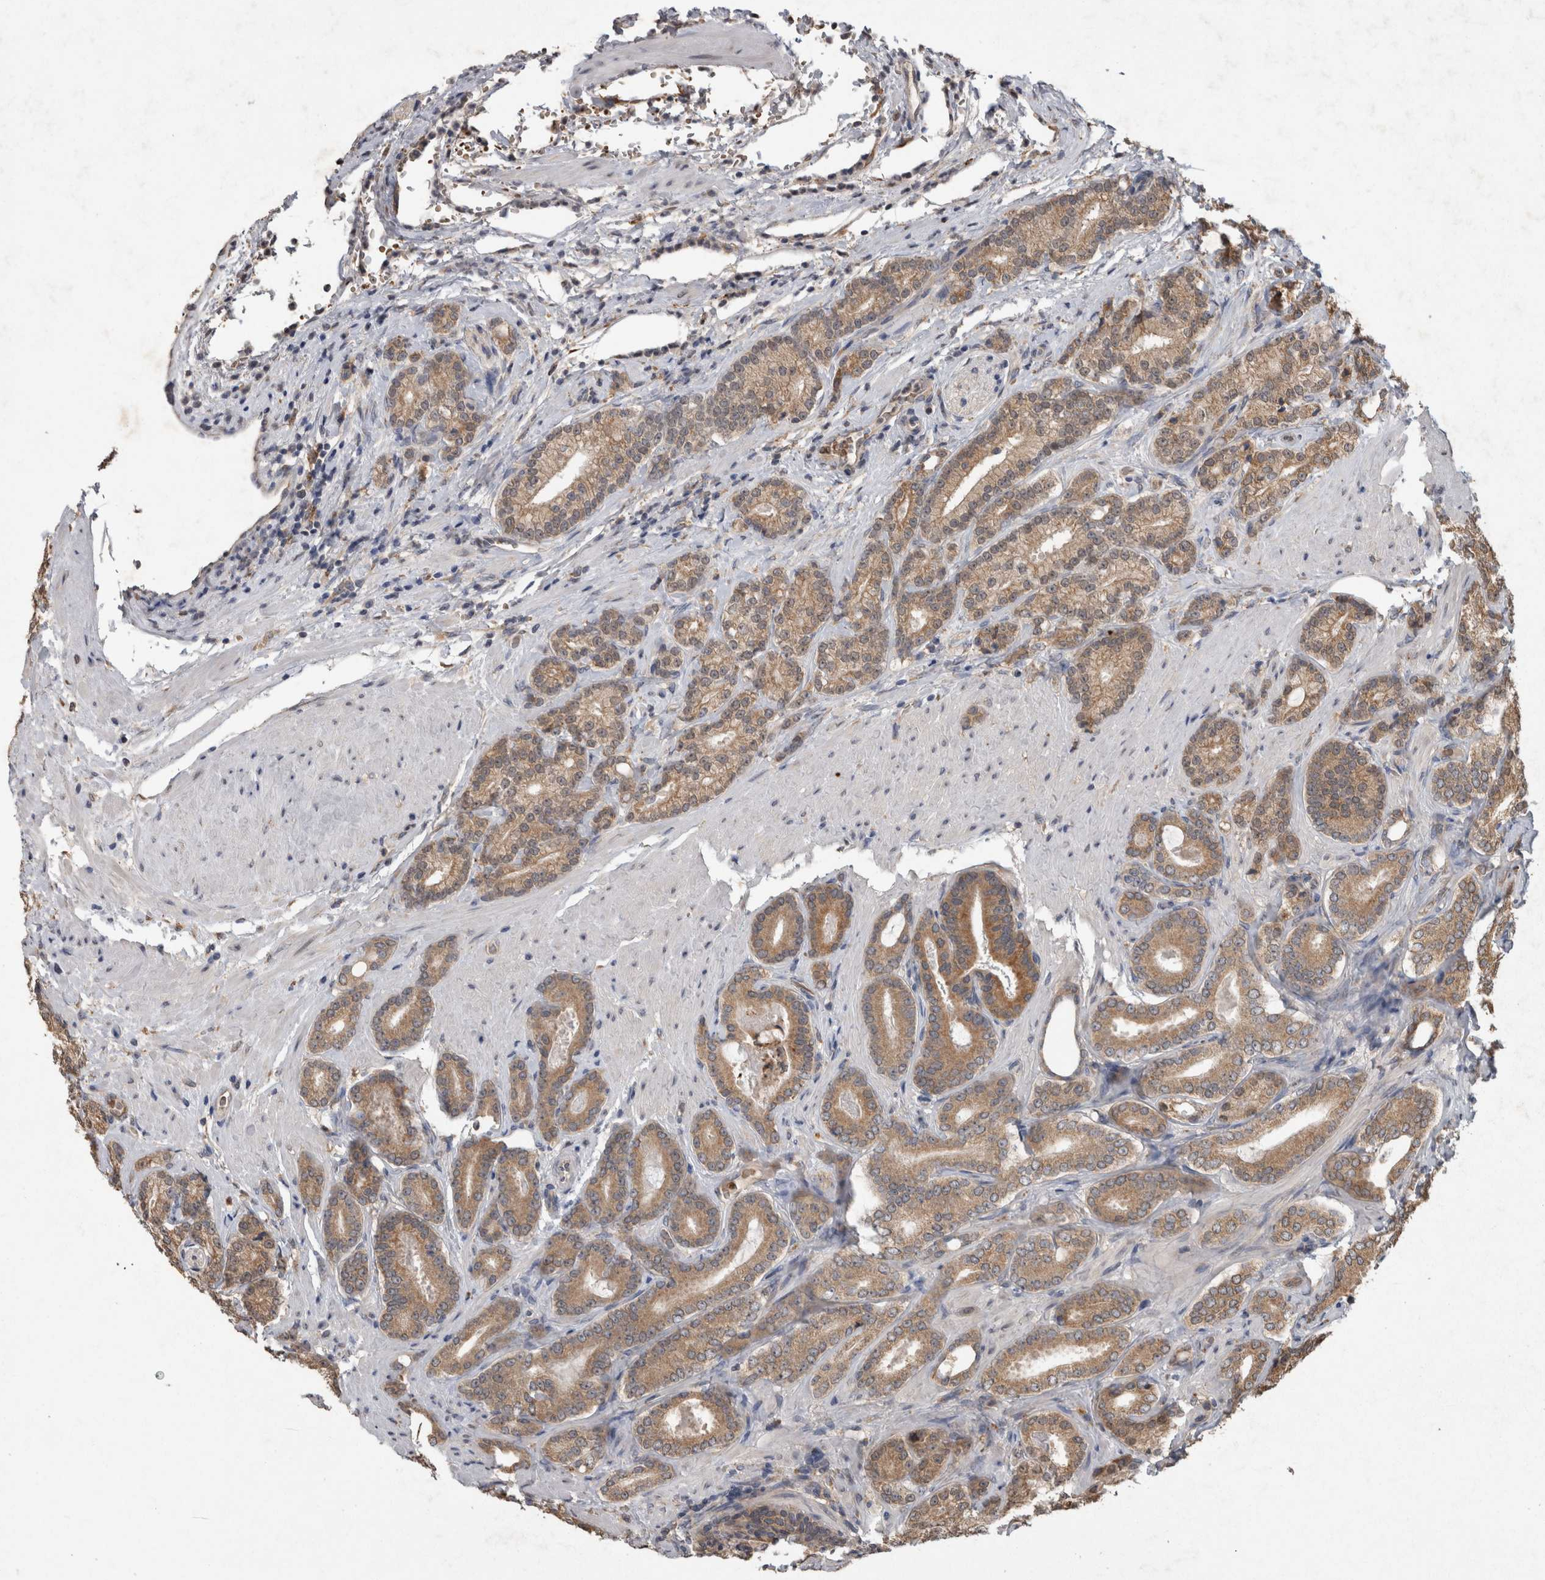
{"staining": {"intensity": "moderate", "quantity": ">75%", "location": "cytoplasmic/membranous"}, "tissue": "prostate cancer", "cell_type": "Tumor cells", "image_type": "cancer", "snomed": [{"axis": "morphology", "description": "Adenocarcinoma, High grade"}, {"axis": "topography", "description": "Prostate"}], "caption": "This micrograph displays immunohistochemistry staining of prostate cancer, with medium moderate cytoplasmic/membranous expression in approximately >75% of tumor cells.", "gene": "ADGRL3", "patient": {"sex": "male", "age": 61}}